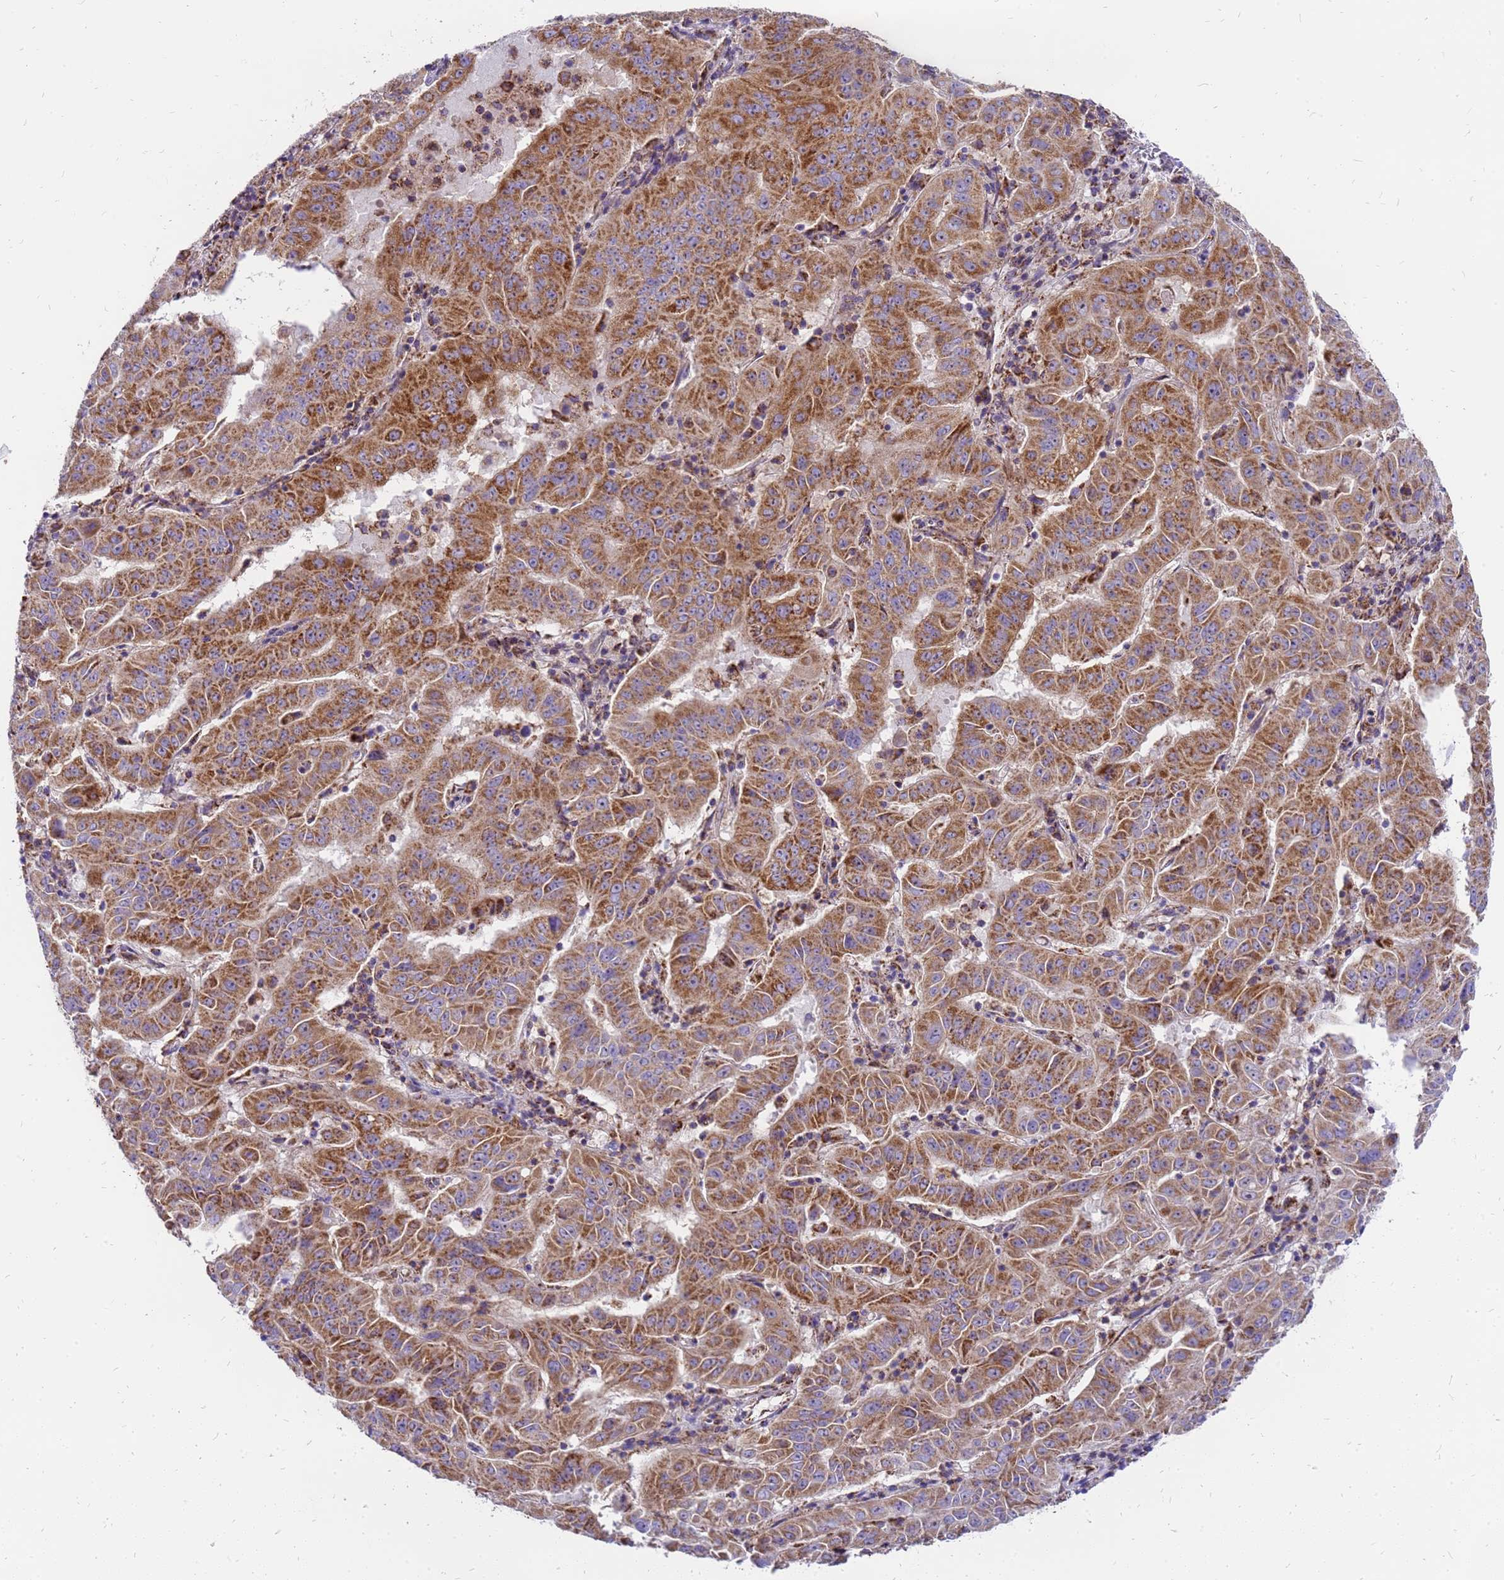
{"staining": {"intensity": "moderate", "quantity": ">75%", "location": "cytoplasmic/membranous"}, "tissue": "pancreatic cancer", "cell_type": "Tumor cells", "image_type": "cancer", "snomed": [{"axis": "morphology", "description": "Adenocarcinoma, NOS"}, {"axis": "topography", "description": "Pancreas"}], "caption": "Protein expression by IHC demonstrates moderate cytoplasmic/membranous positivity in about >75% of tumor cells in pancreatic adenocarcinoma.", "gene": "MRPS26", "patient": {"sex": "male", "age": 63}}